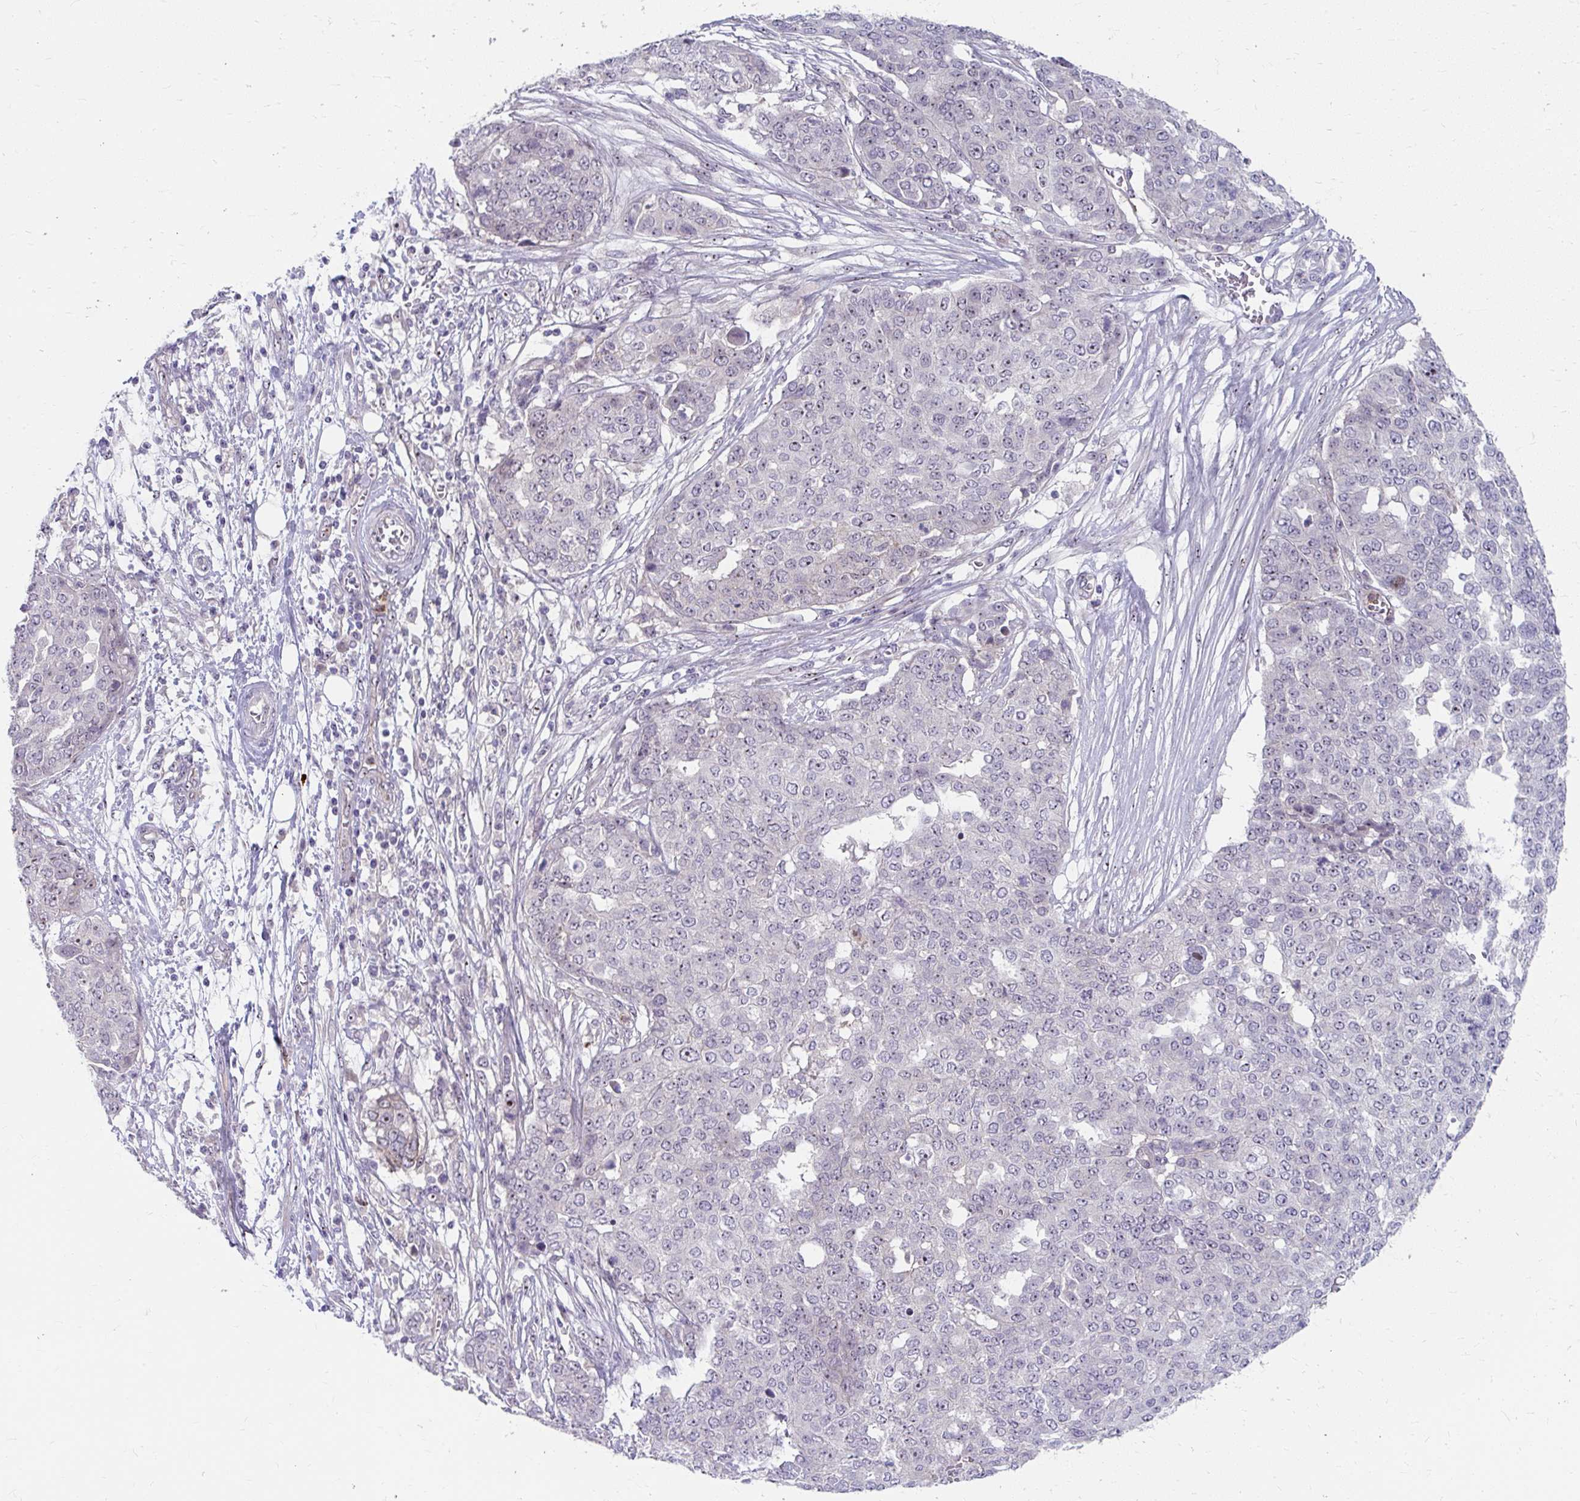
{"staining": {"intensity": "weak", "quantity": "<25%", "location": "nuclear"}, "tissue": "ovarian cancer", "cell_type": "Tumor cells", "image_type": "cancer", "snomed": [{"axis": "morphology", "description": "Cystadenocarcinoma, serous, NOS"}, {"axis": "topography", "description": "Soft tissue"}, {"axis": "topography", "description": "Ovary"}], "caption": "A high-resolution micrograph shows immunohistochemistry staining of ovarian serous cystadenocarcinoma, which reveals no significant expression in tumor cells.", "gene": "MUS81", "patient": {"sex": "female", "age": 57}}